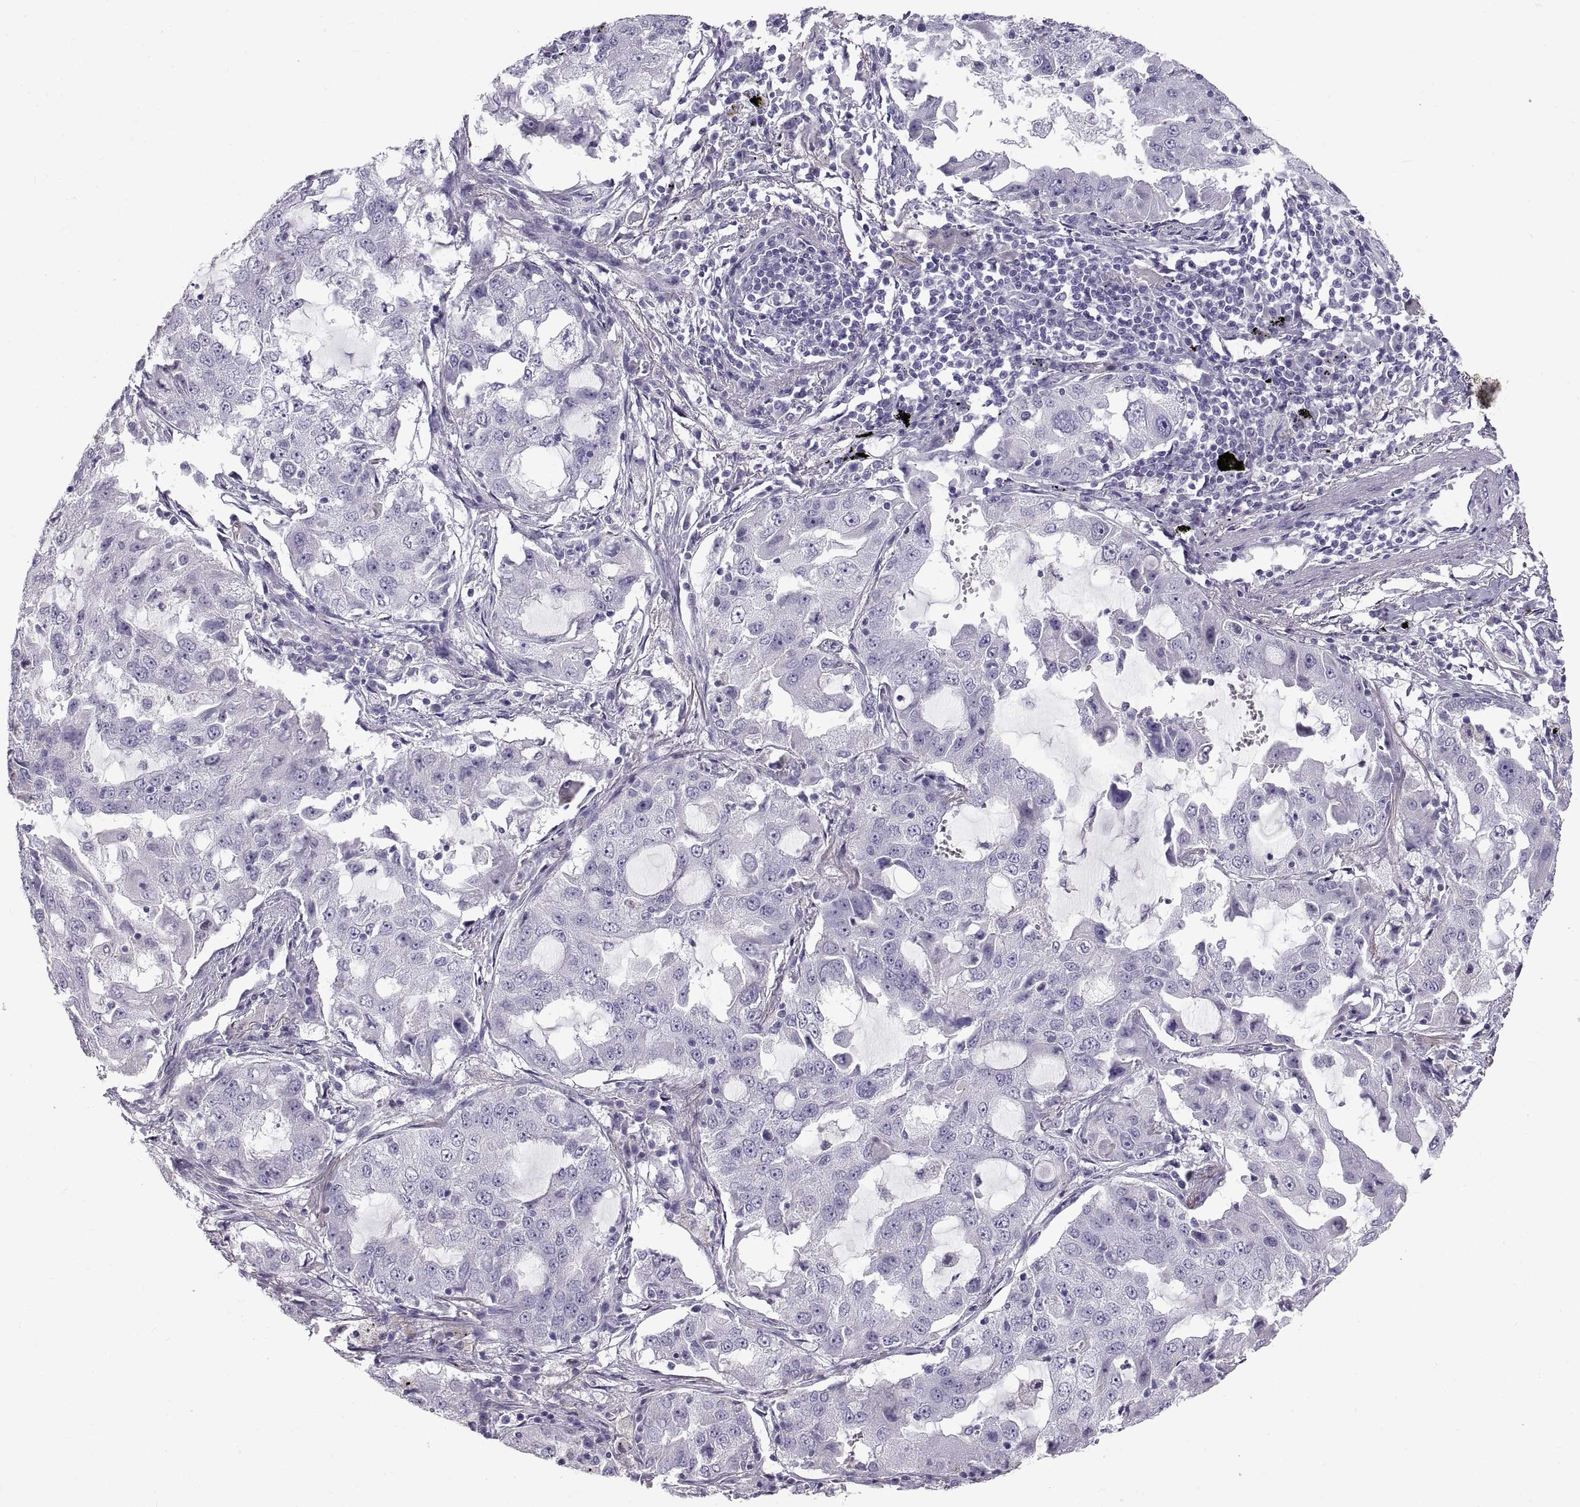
{"staining": {"intensity": "negative", "quantity": "none", "location": "none"}, "tissue": "lung cancer", "cell_type": "Tumor cells", "image_type": "cancer", "snomed": [{"axis": "morphology", "description": "Adenocarcinoma, NOS"}, {"axis": "topography", "description": "Lung"}], "caption": "Immunohistochemistry (IHC) of adenocarcinoma (lung) demonstrates no positivity in tumor cells.", "gene": "CRYBB3", "patient": {"sex": "female", "age": 61}}